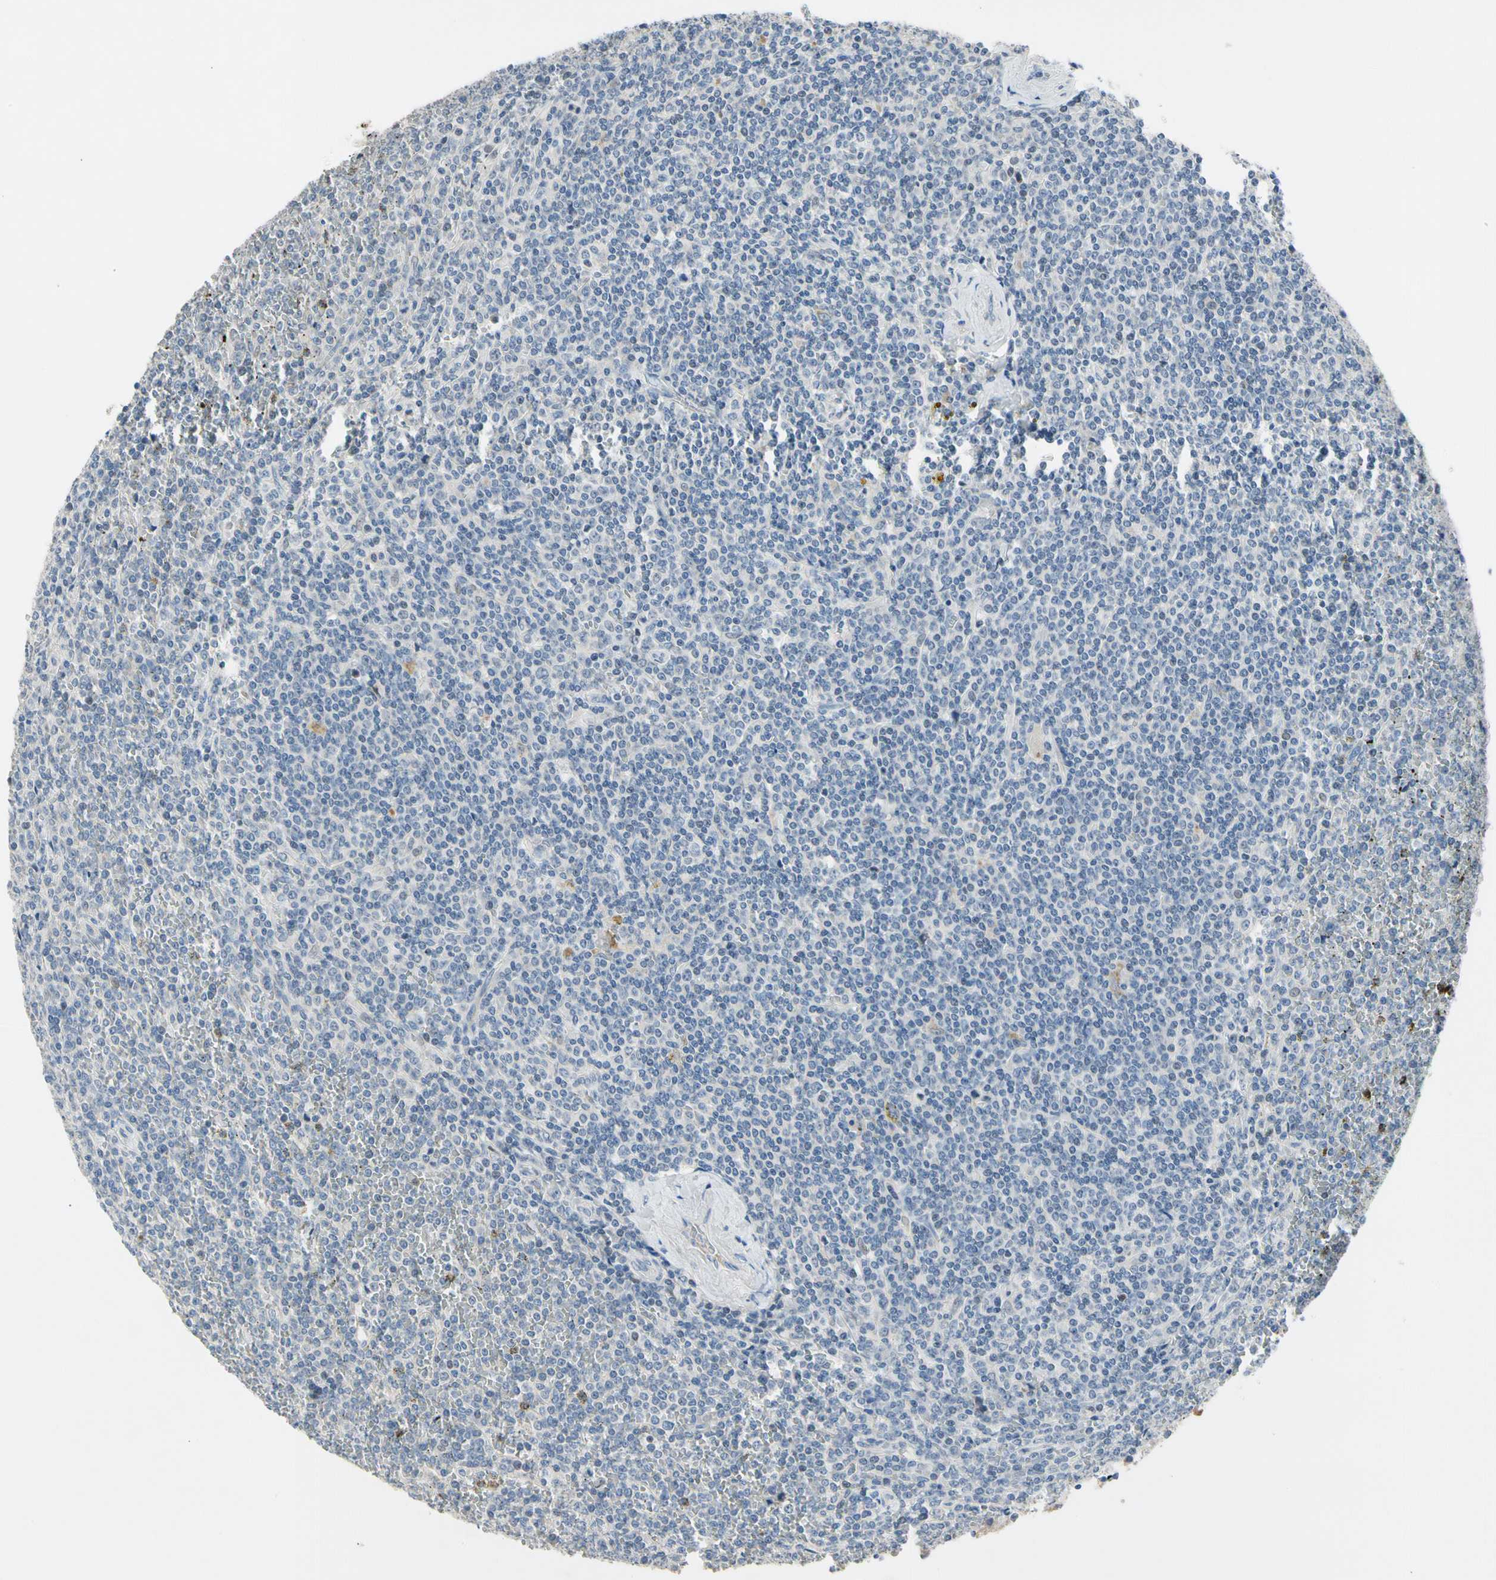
{"staining": {"intensity": "negative", "quantity": "none", "location": "none"}, "tissue": "lymphoma", "cell_type": "Tumor cells", "image_type": "cancer", "snomed": [{"axis": "morphology", "description": "Malignant lymphoma, non-Hodgkin's type, Low grade"}, {"axis": "topography", "description": "Spleen"}], "caption": "High power microscopy micrograph of an immunohistochemistry micrograph of lymphoma, revealing no significant expression in tumor cells.", "gene": "ECRG4", "patient": {"sex": "female", "age": 19}}